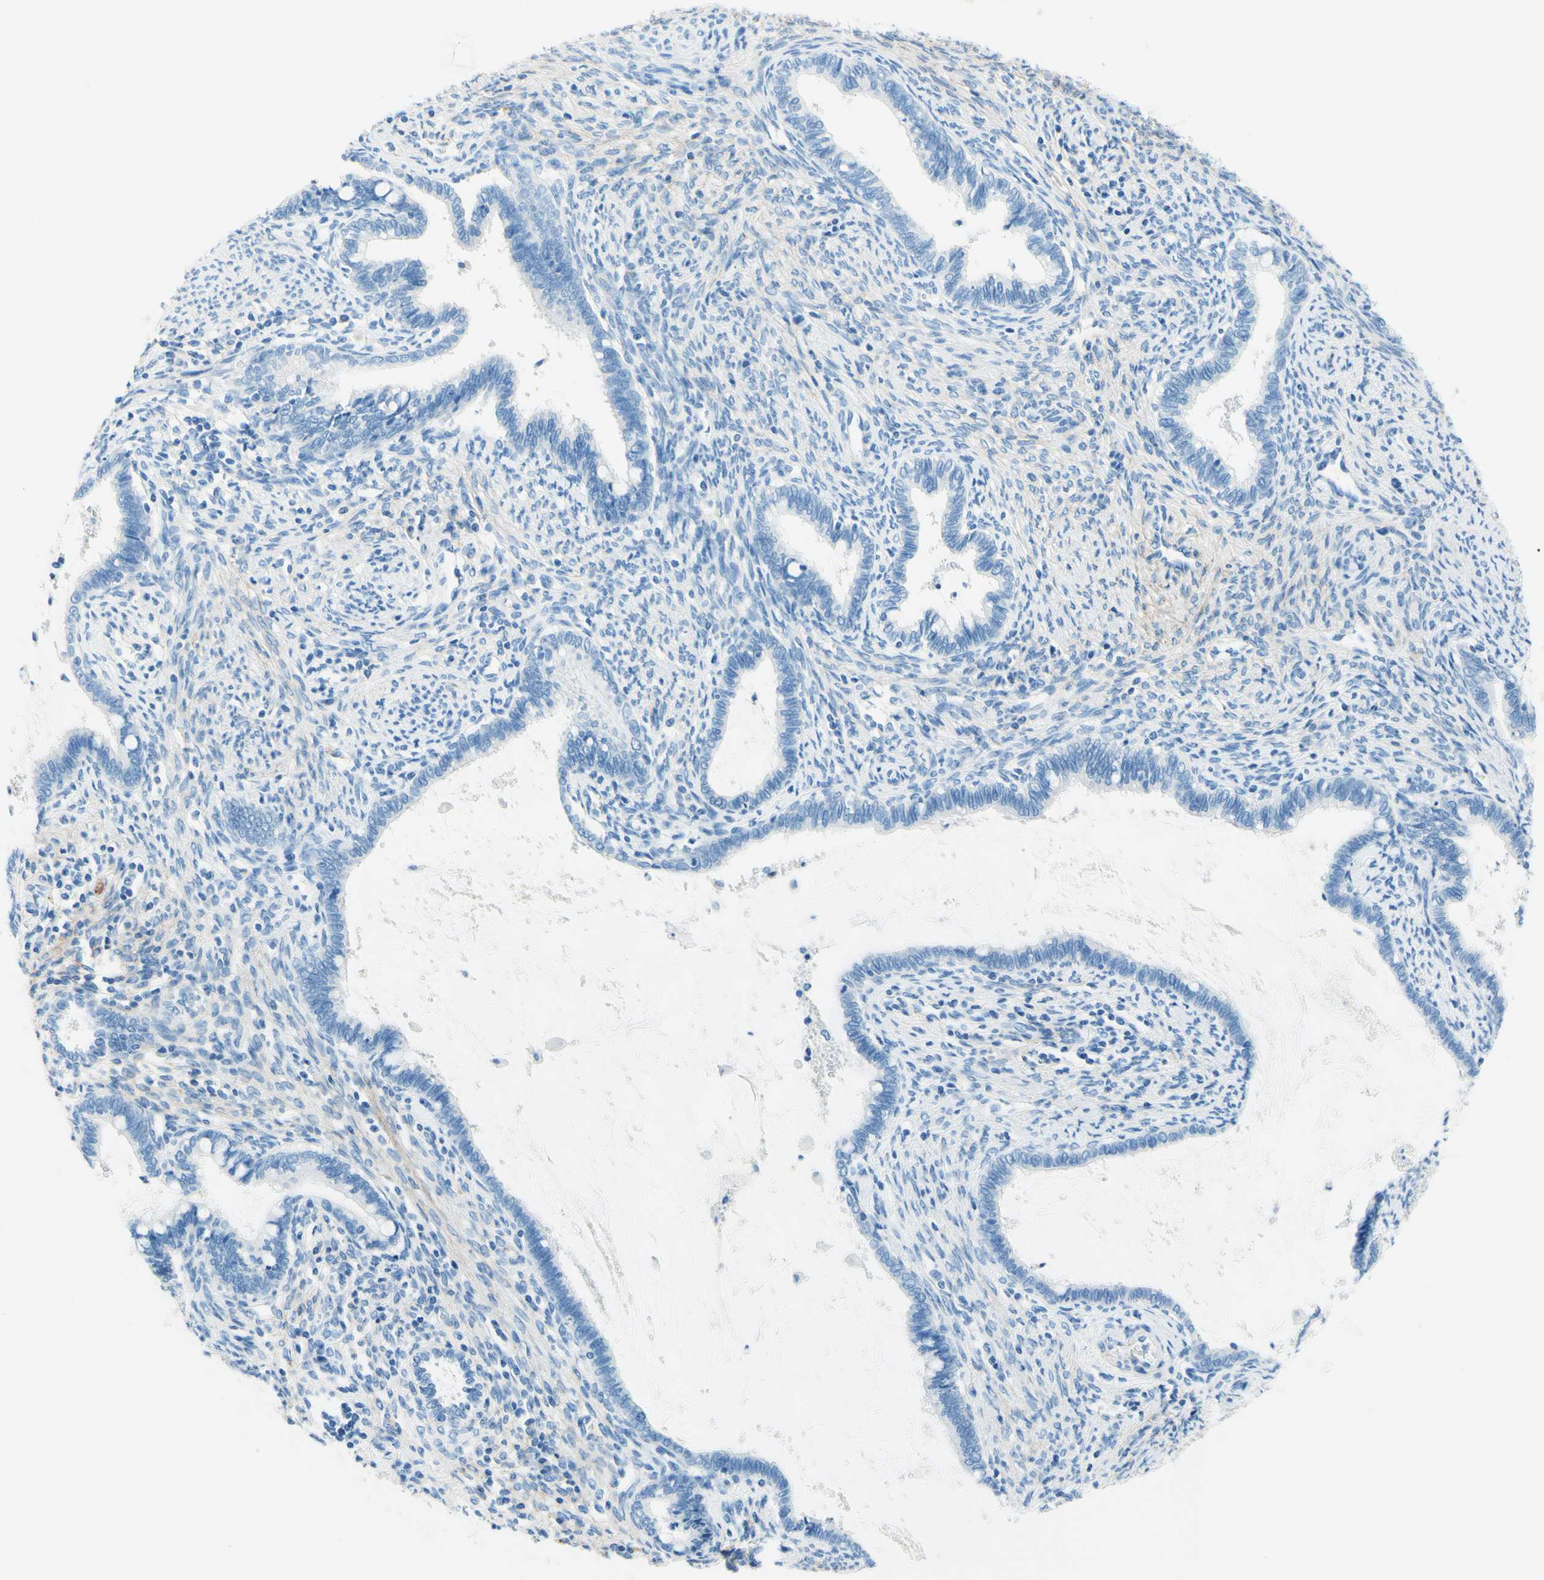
{"staining": {"intensity": "negative", "quantity": "none", "location": "none"}, "tissue": "cervical cancer", "cell_type": "Tumor cells", "image_type": "cancer", "snomed": [{"axis": "morphology", "description": "Adenocarcinoma, NOS"}, {"axis": "topography", "description": "Cervix"}], "caption": "Tumor cells are negative for protein expression in human cervical adenocarcinoma. (DAB IHC visualized using brightfield microscopy, high magnification).", "gene": "MFAP5", "patient": {"sex": "female", "age": 44}}